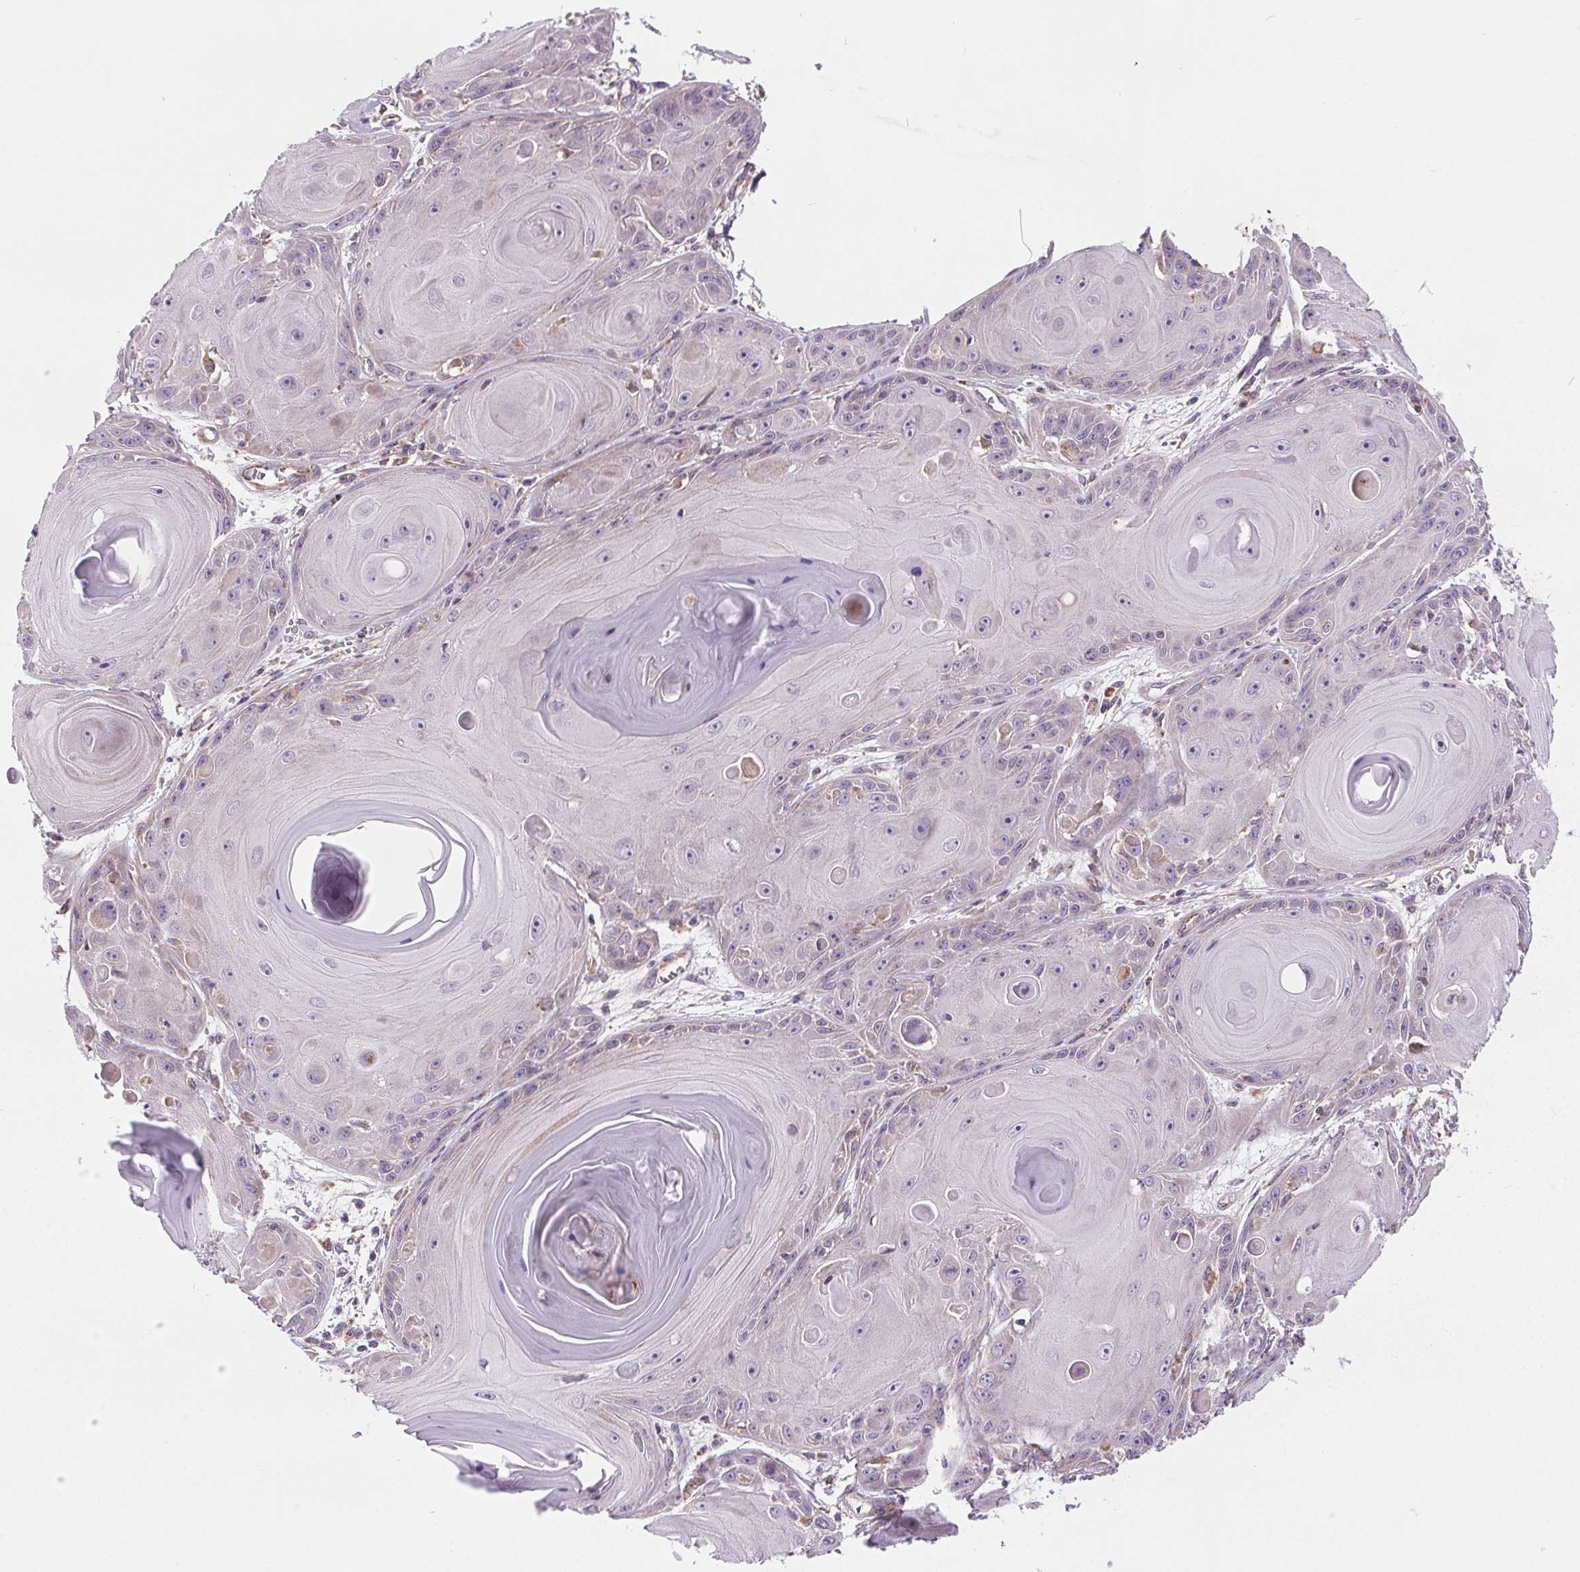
{"staining": {"intensity": "negative", "quantity": "none", "location": "none"}, "tissue": "skin cancer", "cell_type": "Tumor cells", "image_type": "cancer", "snomed": [{"axis": "morphology", "description": "Squamous cell carcinoma, NOS"}, {"axis": "topography", "description": "Skin"}, {"axis": "topography", "description": "Vulva"}], "caption": "High magnification brightfield microscopy of skin squamous cell carcinoma stained with DAB (brown) and counterstained with hematoxylin (blue): tumor cells show no significant staining. Nuclei are stained in blue.", "gene": "GOLT1B", "patient": {"sex": "female", "age": 85}}